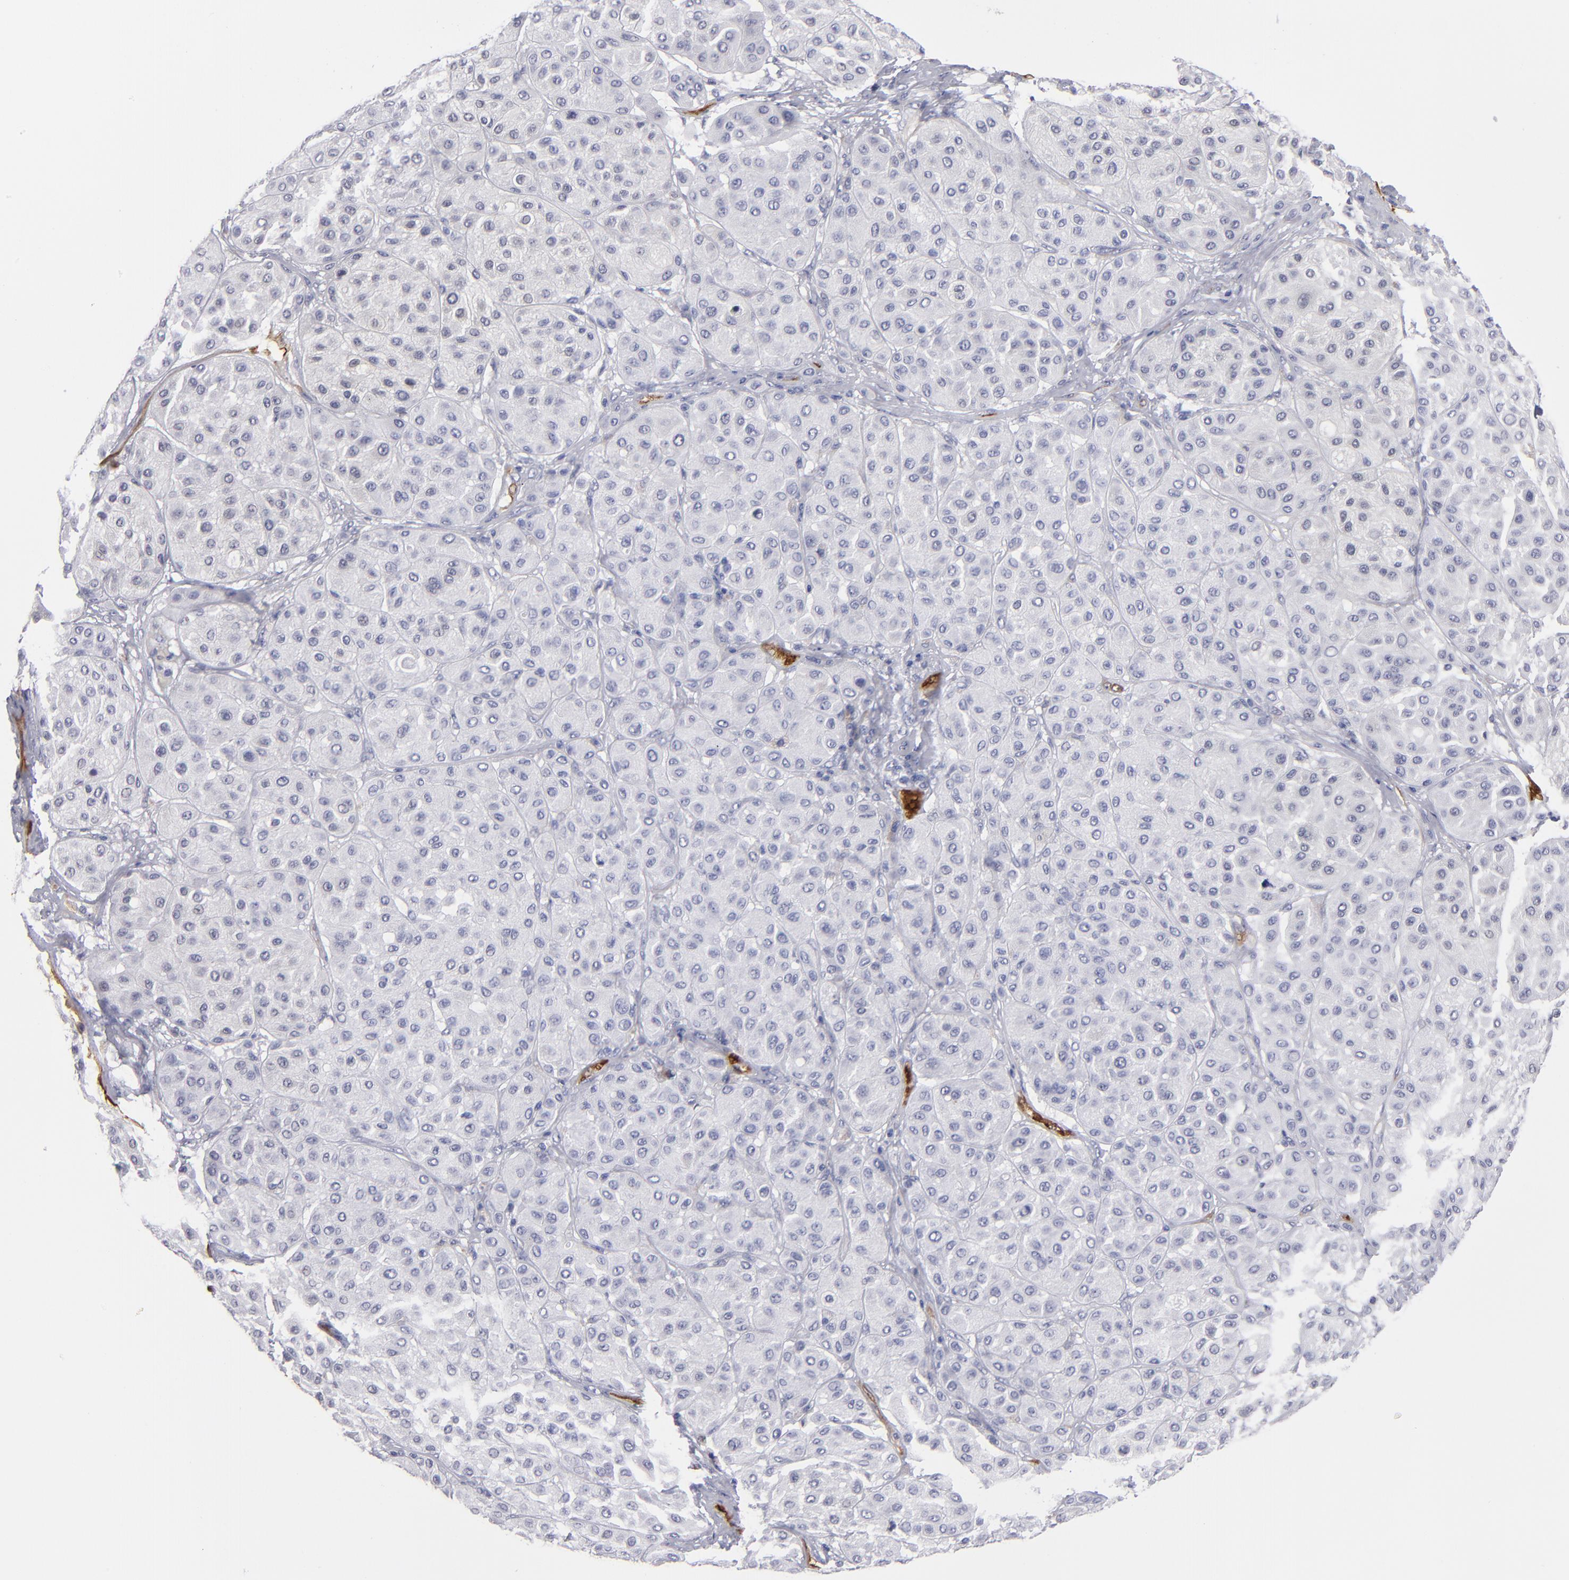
{"staining": {"intensity": "weak", "quantity": "<25%", "location": "cytoplasmic/membranous,nuclear"}, "tissue": "melanoma", "cell_type": "Tumor cells", "image_type": "cancer", "snomed": [{"axis": "morphology", "description": "Normal tissue, NOS"}, {"axis": "morphology", "description": "Malignant melanoma, Metastatic site"}, {"axis": "topography", "description": "Skin"}], "caption": "Tumor cells show no significant protein expression in malignant melanoma (metastatic site).", "gene": "FABP4", "patient": {"sex": "male", "age": 41}}